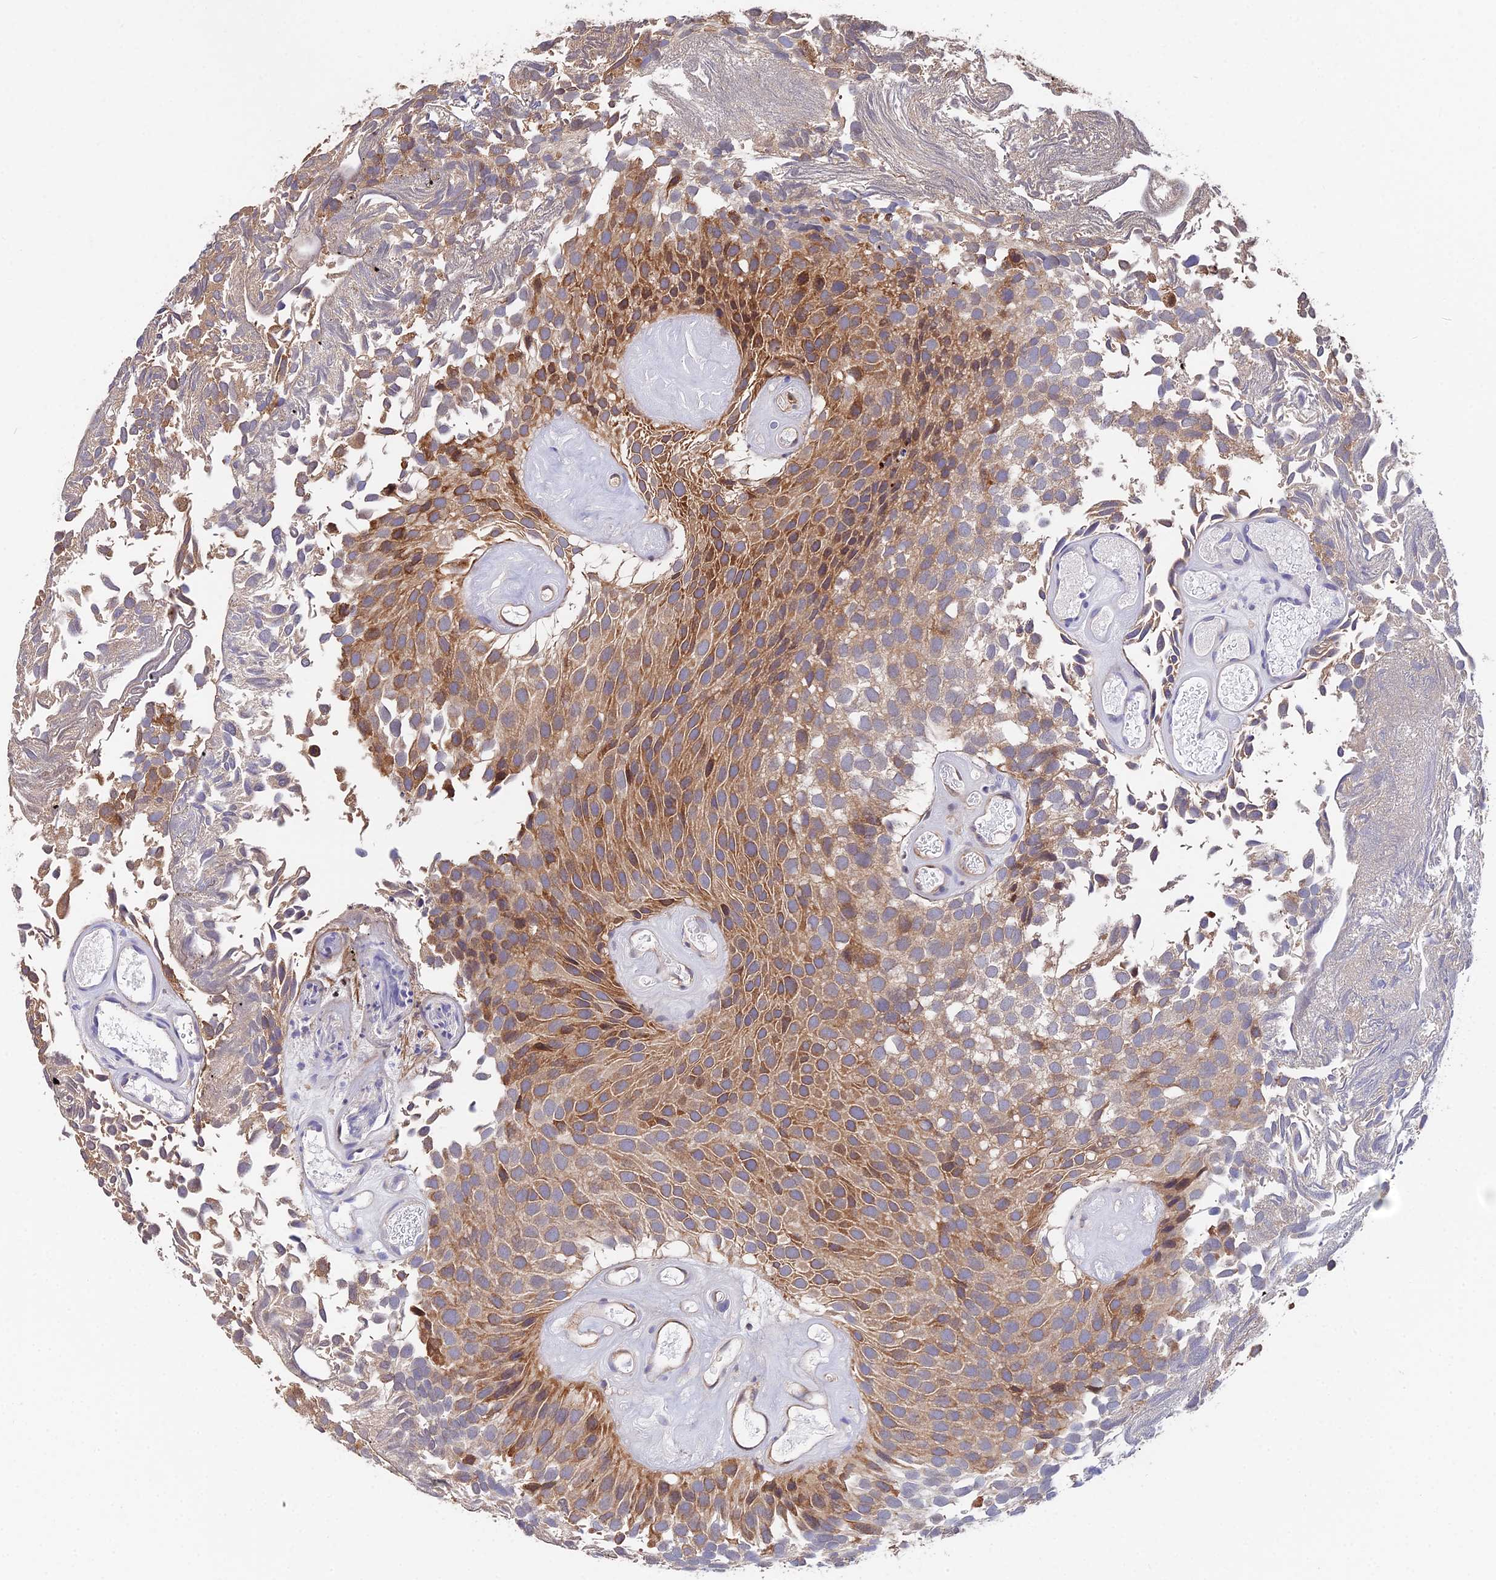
{"staining": {"intensity": "moderate", "quantity": ">75%", "location": "cytoplasmic/membranous"}, "tissue": "urothelial cancer", "cell_type": "Tumor cells", "image_type": "cancer", "snomed": [{"axis": "morphology", "description": "Urothelial carcinoma, Low grade"}, {"axis": "topography", "description": "Urinary bladder"}], "caption": "Tumor cells reveal medium levels of moderate cytoplasmic/membranous expression in approximately >75% of cells in low-grade urothelial carcinoma.", "gene": "INPP4A", "patient": {"sex": "male", "age": 89}}